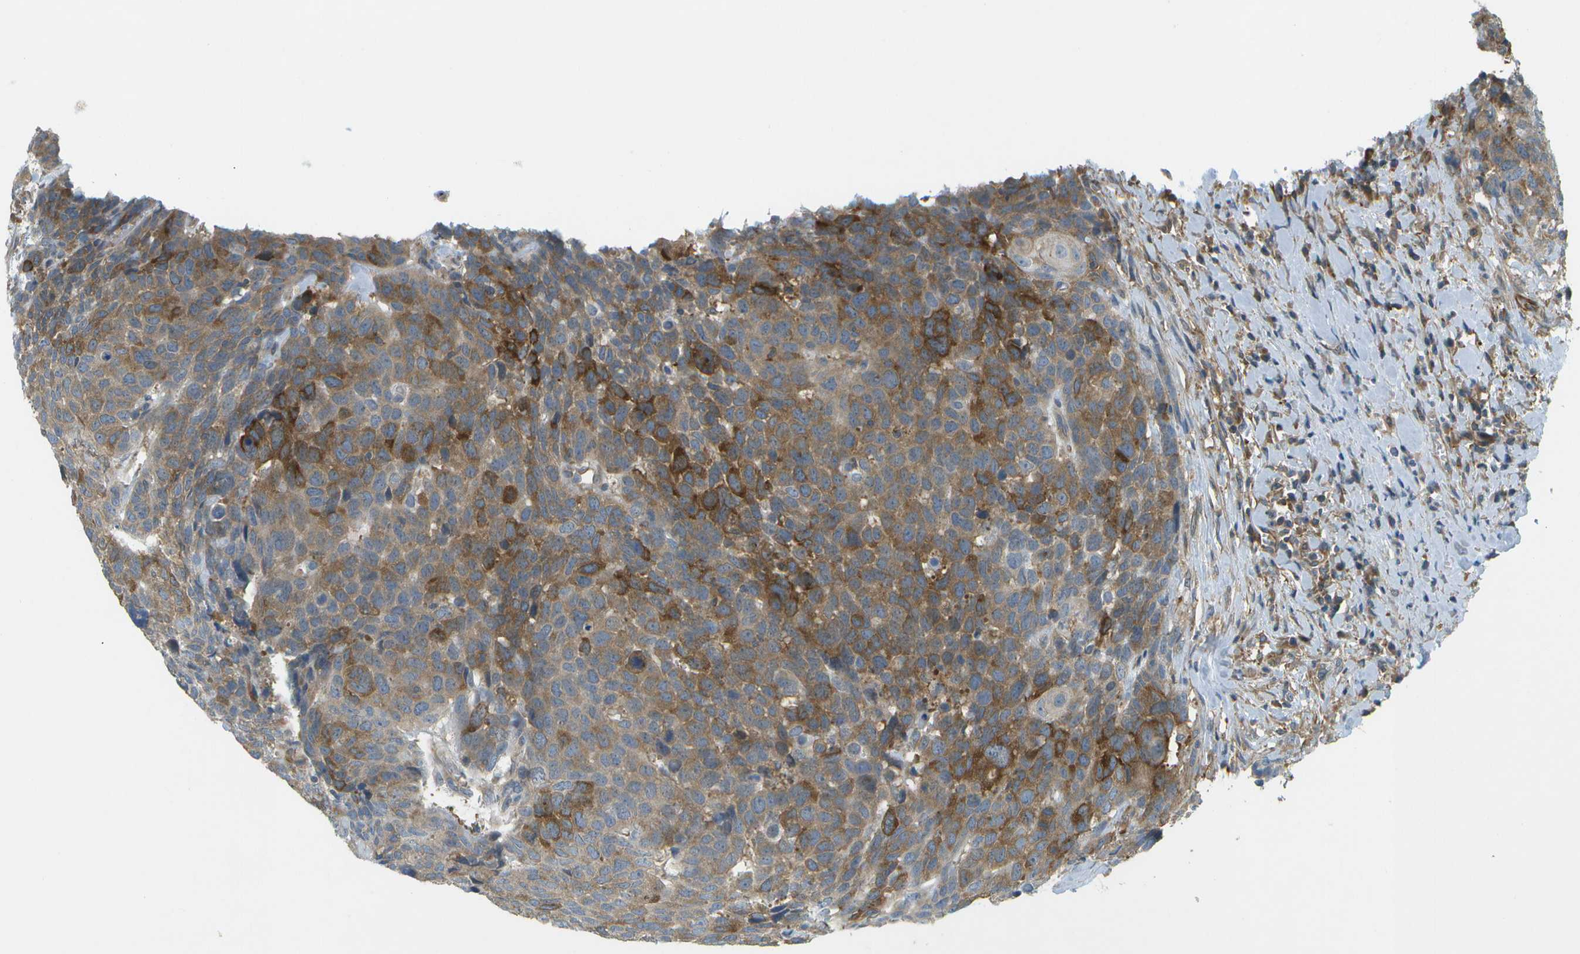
{"staining": {"intensity": "moderate", "quantity": ">75%", "location": "cytoplasmic/membranous"}, "tissue": "head and neck cancer", "cell_type": "Tumor cells", "image_type": "cancer", "snomed": [{"axis": "morphology", "description": "Squamous cell carcinoma, NOS"}, {"axis": "topography", "description": "Head-Neck"}], "caption": "This is an image of immunohistochemistry (IHC) staining of head and neck cancer, which shows moderate expression in the cytoplasmic/membranous of tumor cells.", "gene": "WNK2", "patient": {"sex": "male", "age": 66}}